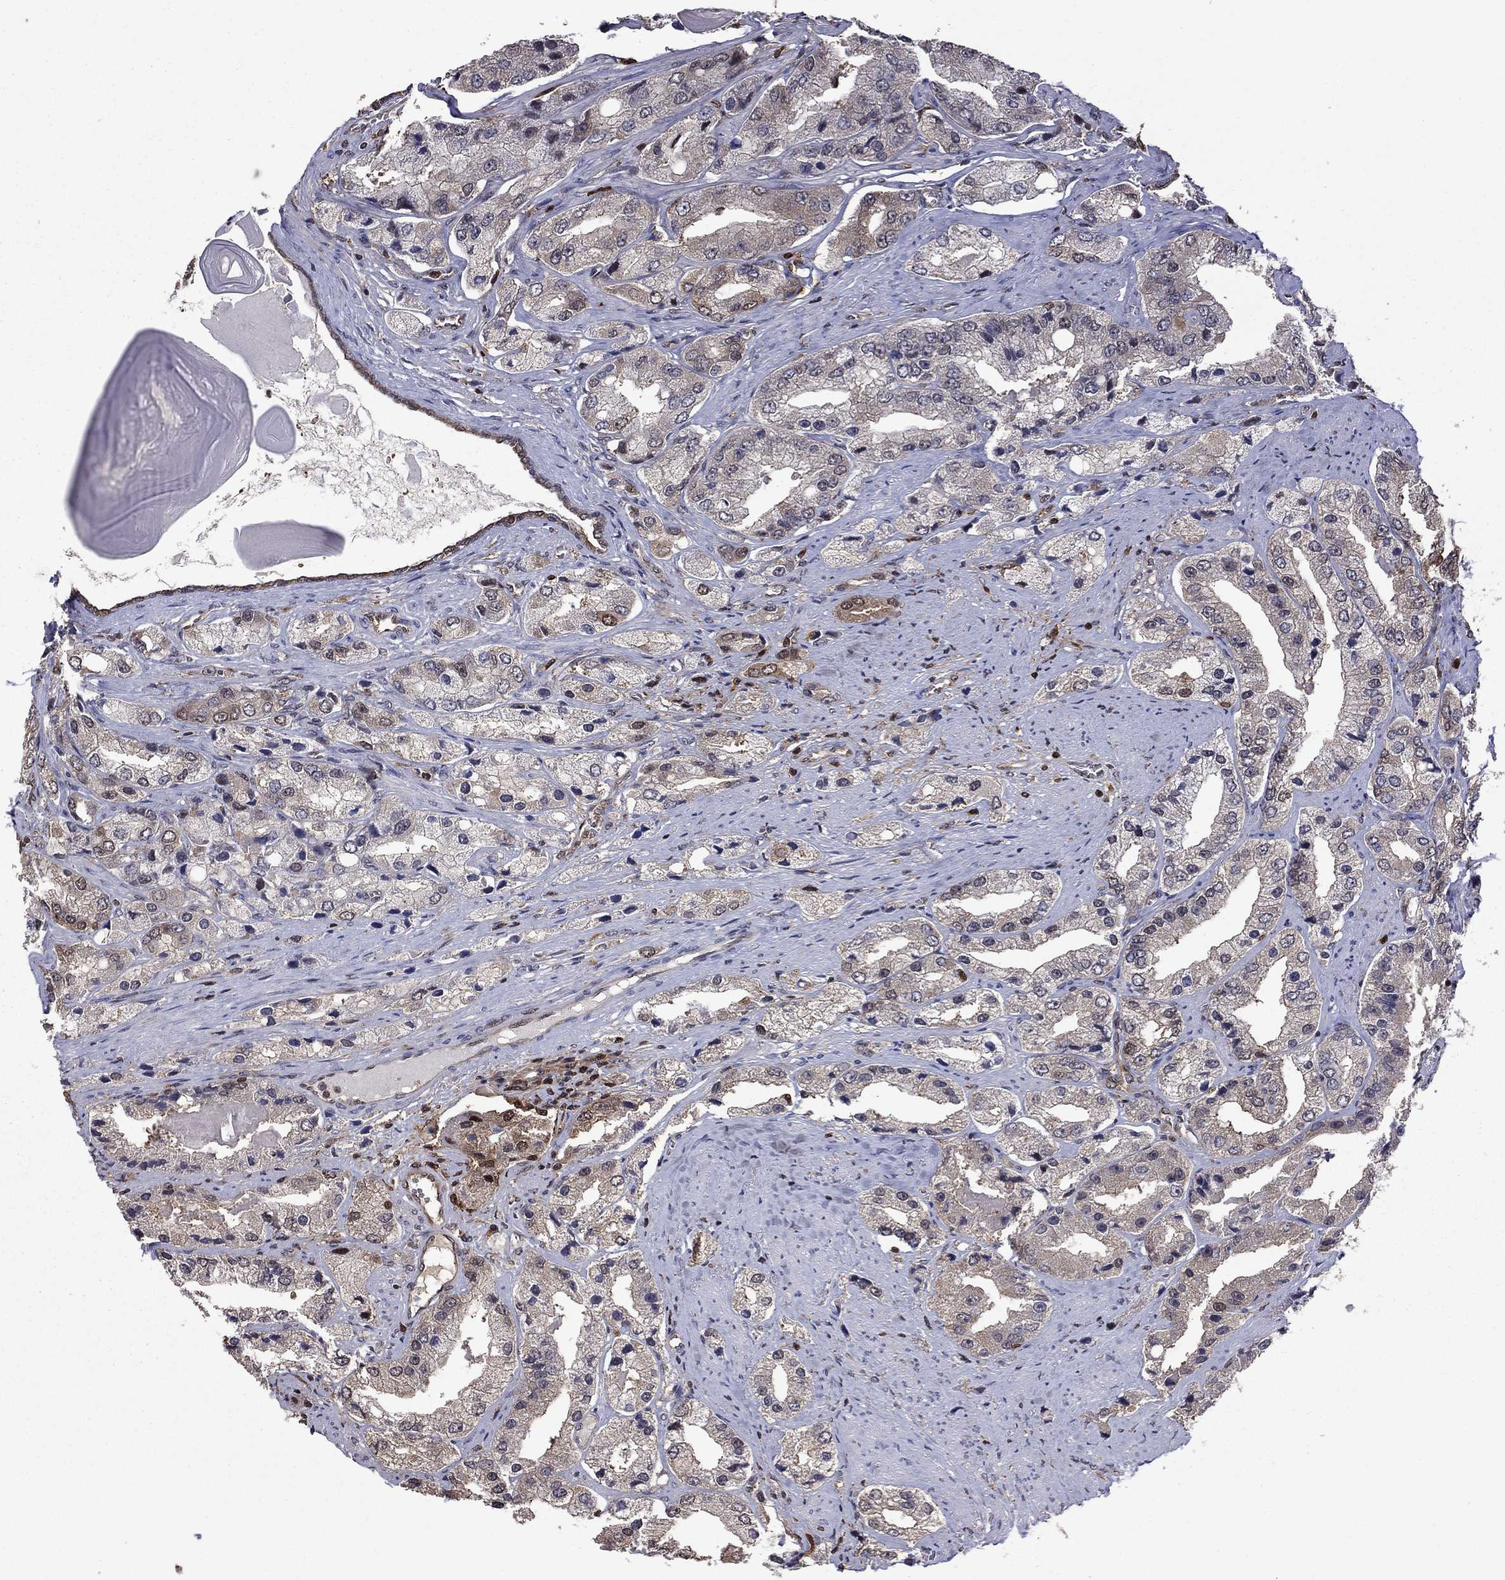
{"staining": {"intensity": "weak", "quantity": "<25%", "location": "cytoplasmic/membranous"}, "tissue": "prostate cancer", "cell_type": "Tumor cells", "image_type": "cancer", "snomed": [{"axis": "morphology", "description": "Adenocarcinoma, Low grade"}, {"axis": "topography", "description": "Prostate"}], "caption": "DAB (3,3'-diaminobenzidine) immunohistochemical staining of prostate cancer displays no significant expression in tumor cells.", "gene": "APPBP2", "patient": {"sex": "male", "age": 69}}